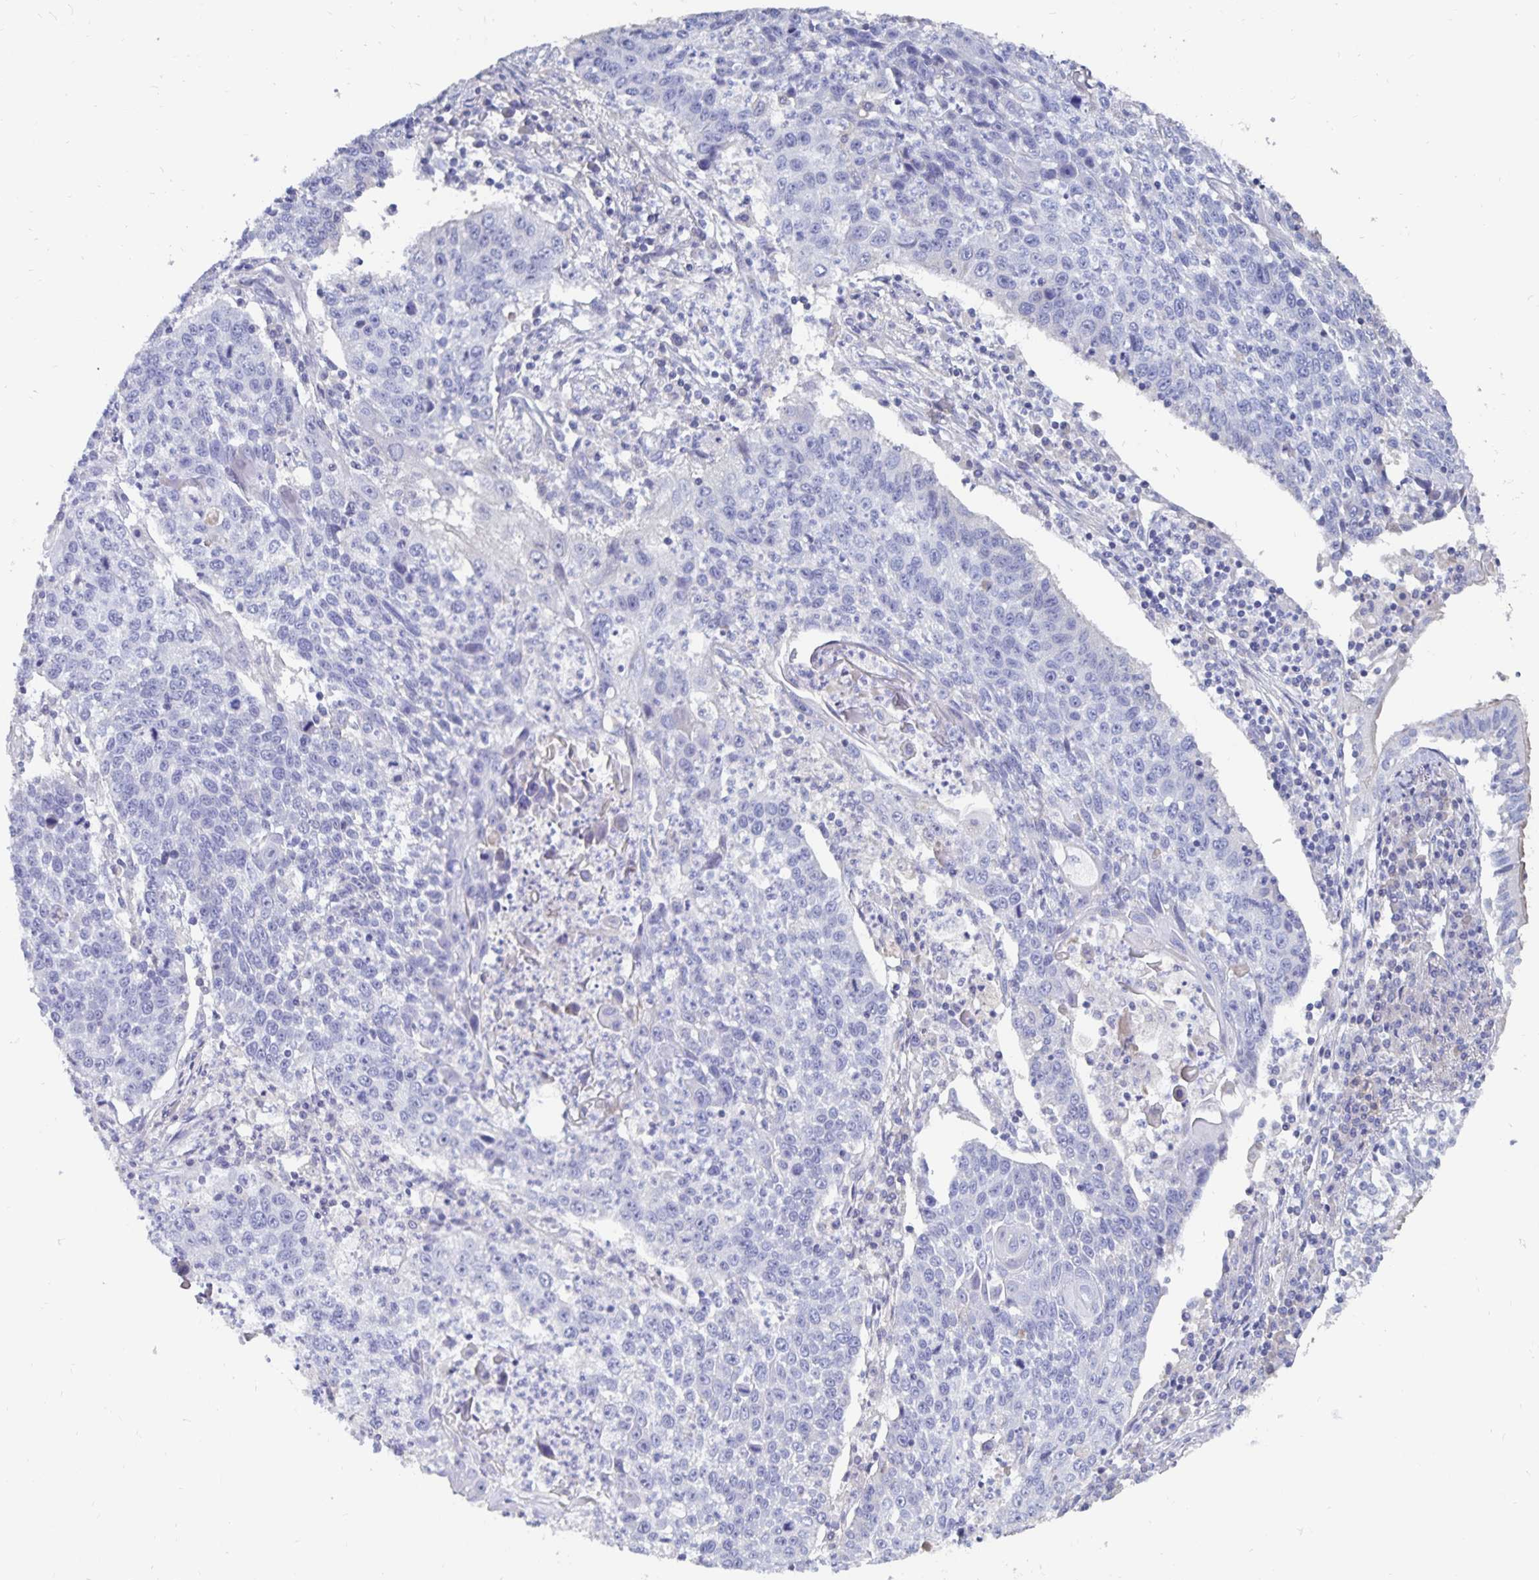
{"staining": {"intensity": "negative", "quantity": "none", "location": "none"}, "tissue": "lung cancer", "cell_type": "Tumor cells", "image_type": "cancer", "snomed": [{"axis": "morphology", "description": "Squamous cell carcinoma, NOS"}, {"axis": "morphology", "description": "Squamous cell carcinoma, metastatic, NOS"}, {"axis": "topography", "description": "Lung"}, {"axis": "topography", "description": "Pleura, NOS"}], "caption": "Immunohistochemistry of human metastatic squamous cell carcinoma (lung) exhibits no positivity in tumor cells. (Stains: DAB (3,3'-diaminobenzidine) immunohistochemistry (IHC) with hematoxylin counter stain, Microscopy: brightfield microscopy at high magnification).", "gene": "CFAP69", "patient": {"sex": "male", "age": 72}}